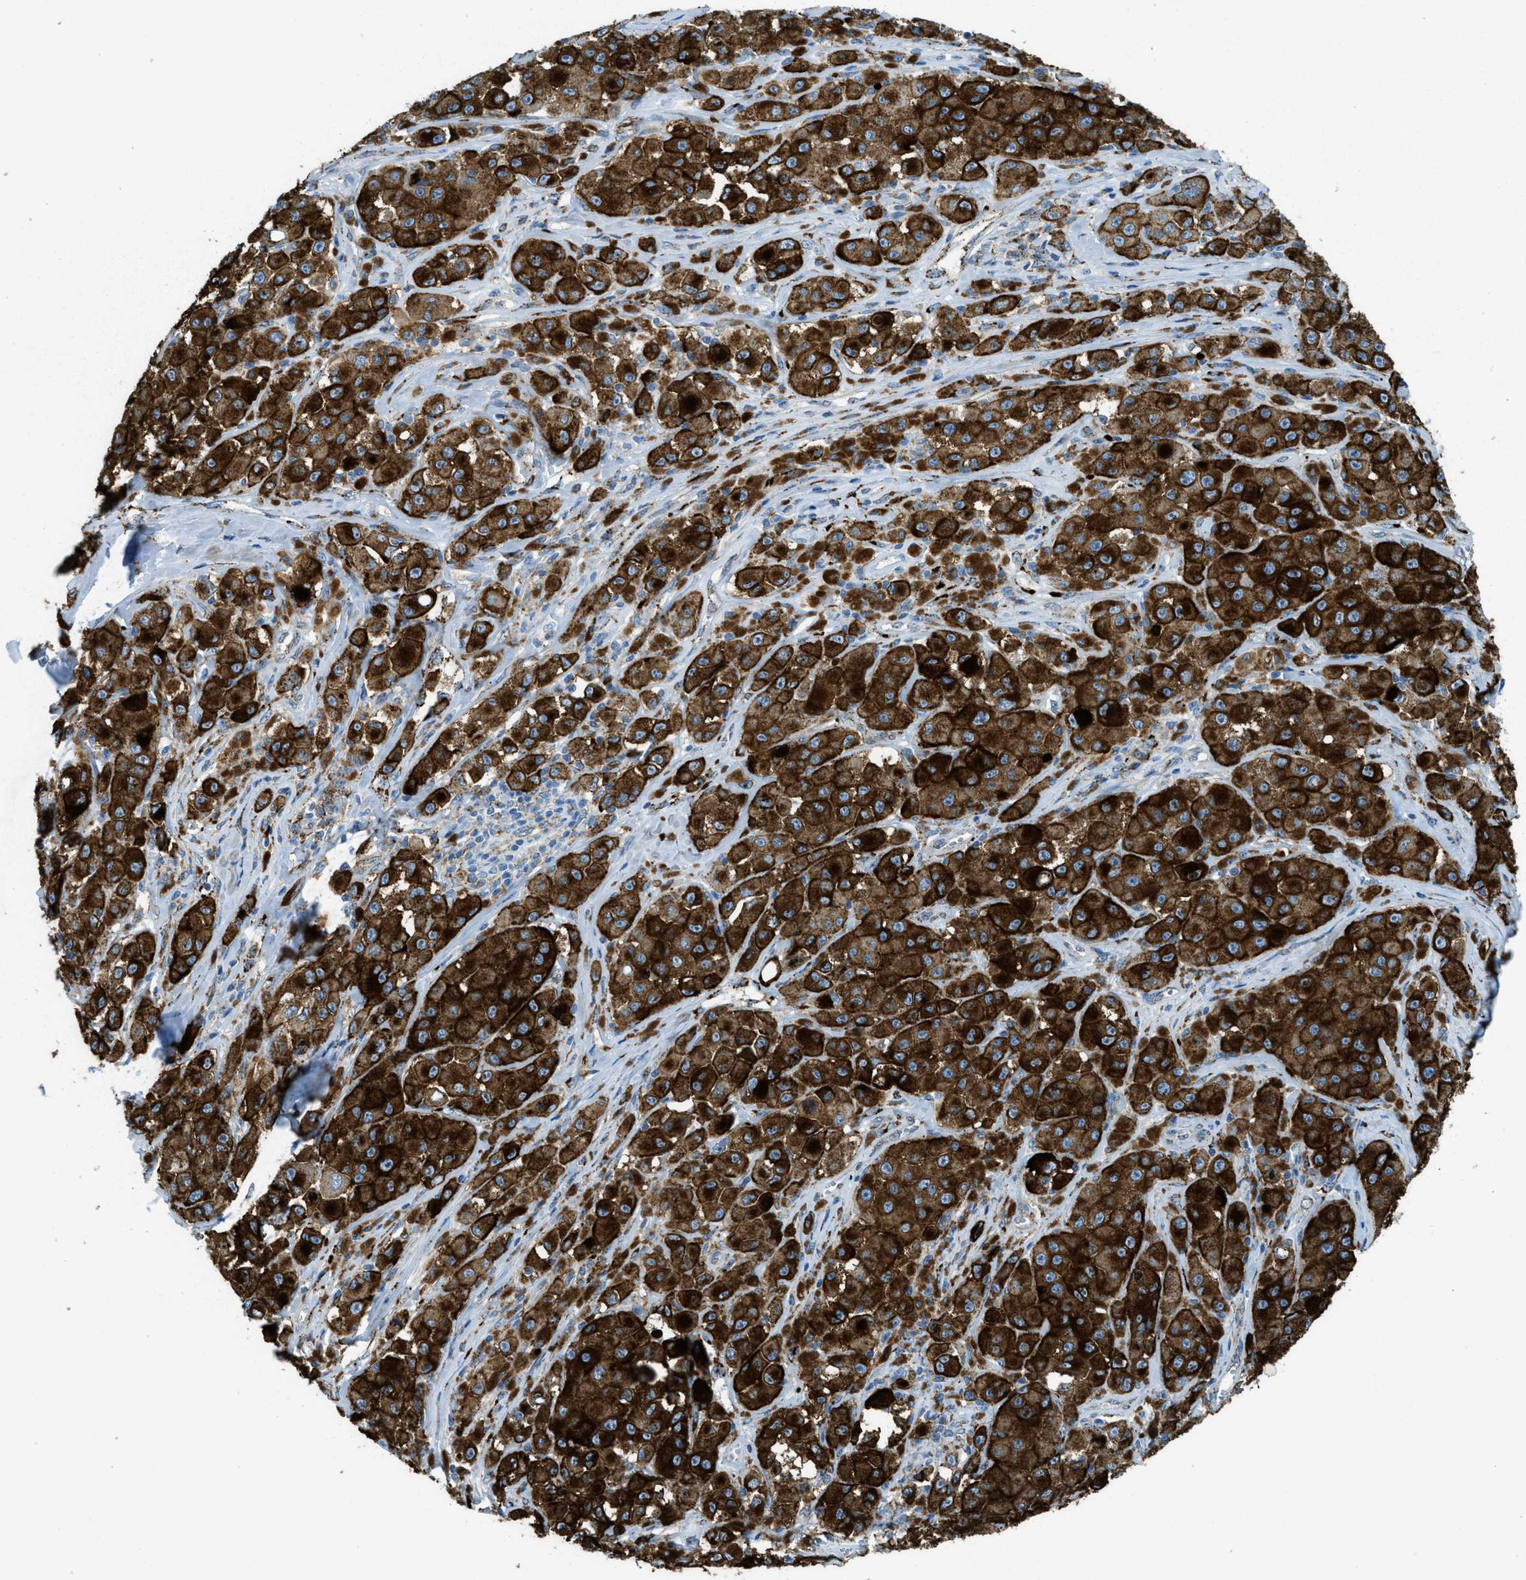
{"staining": {"intensity": "strong", "quantity": ">75%", "location": "cytoplasmic/membranous"}, "tissue": "melanoma", "cell_type": "Tumor cells", "image_type": "cancer", "snomed": [{"axis": "morphology", "description": "Malignant melanoma, NOS"}, {"axis": "topography", "description": "Skin"}], "caption": "Immunohistochemical staining of melanoma displays strong cytoplasmic/membranous protein staining in about >75% of tumor cells.", "gene": "SCARB2", "patient": {"sex": "male", "age": 84}}